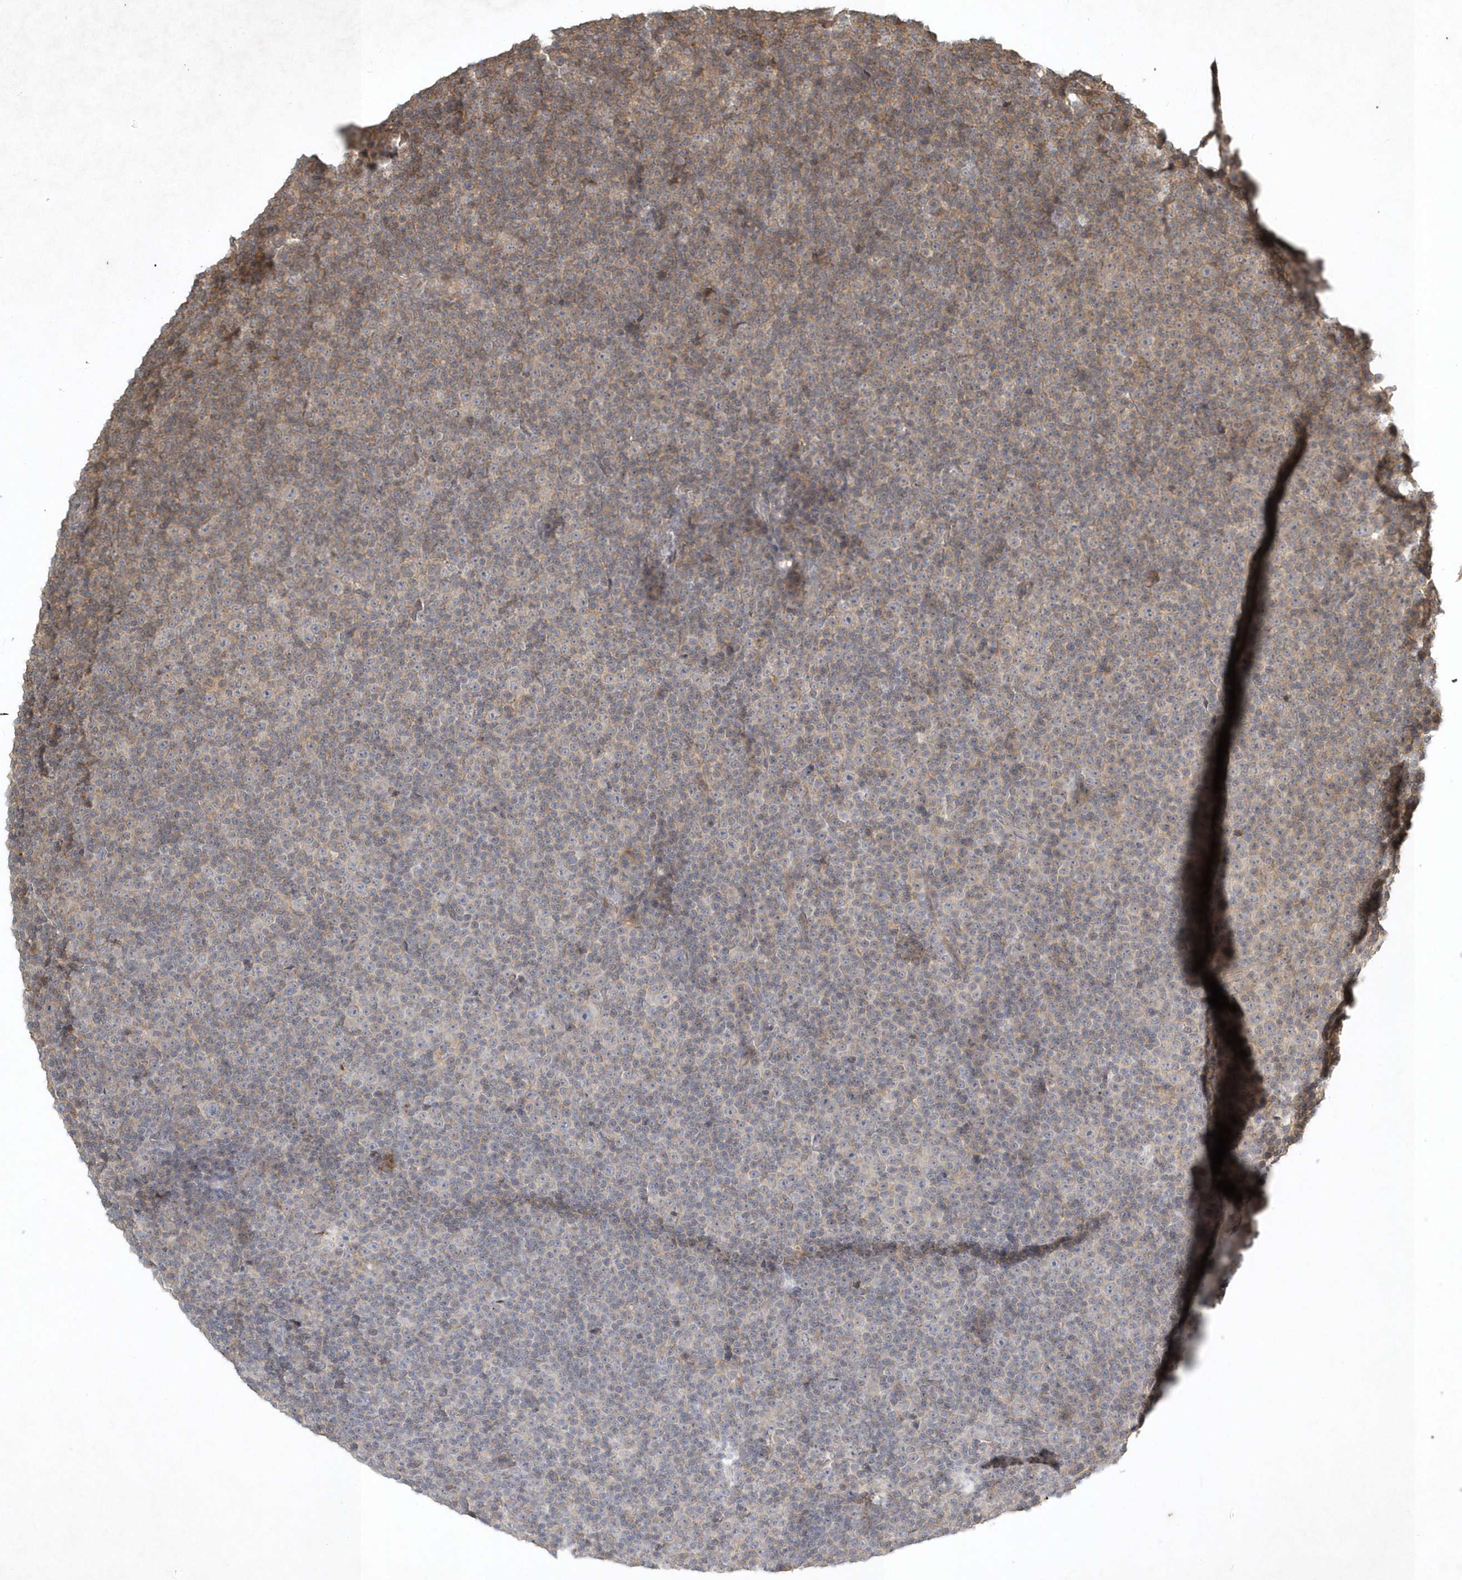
{"staining": {"intensity": "weak", "quantity": "<25%", "location": "cytoplasmic/membranous"}, "tissue": "lymphoma", "cell_type": "Tumor cells", "image_type": "cancer", "snomed": [{"axis": "morphology", "description": "Malignant lymphoma, non-Hodgkin's type, Low grade"}, {"axis": "topography", "description": "Lymph node"}], "caption": "Immunohistochemistry (IHC) of human lymphoma displays no expression in tumor cells.", "gene": "TNFAIP6", "patient": {"sex": "female", "age": 67}}